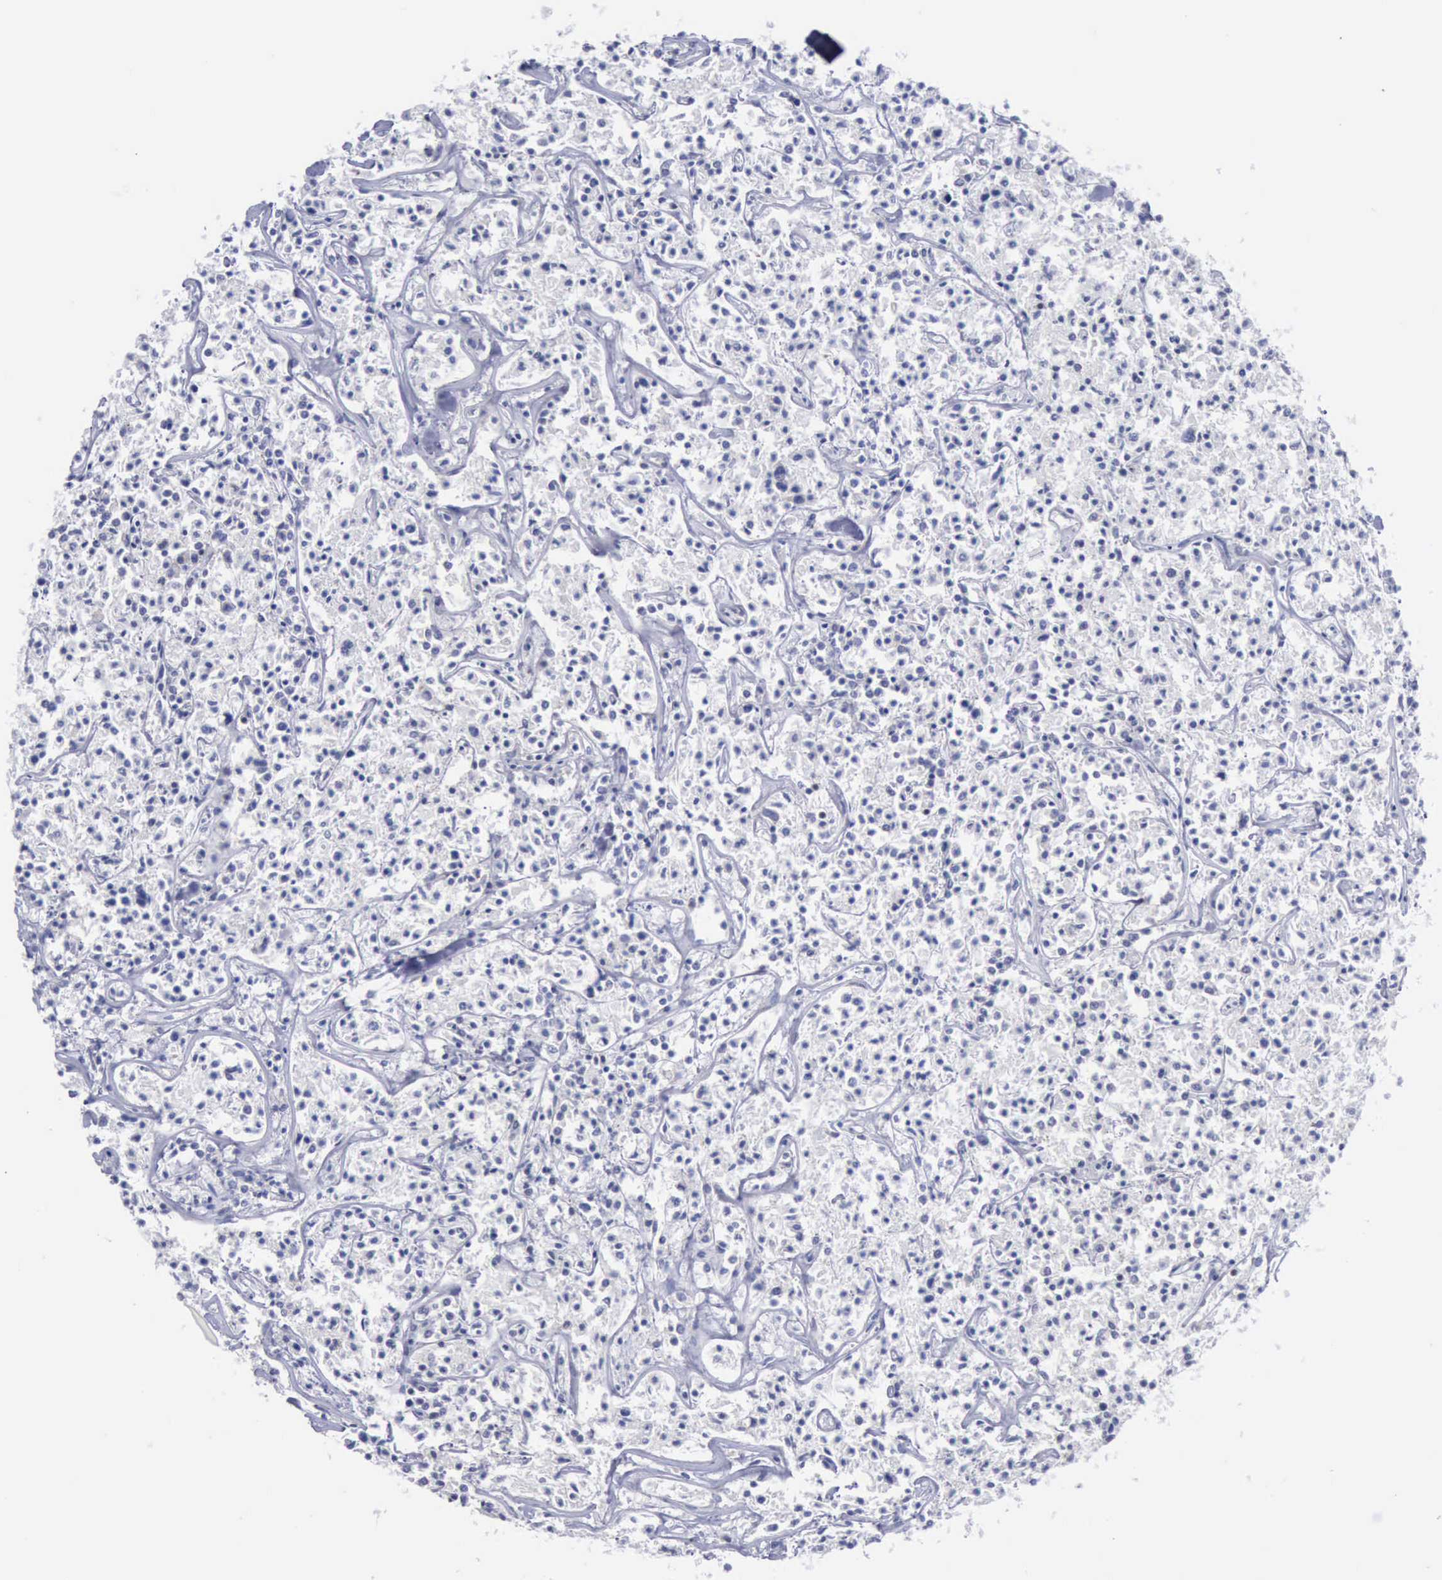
{"staining": {"intensity": "negative", "quantity": "none", "location": "none"}, "tissue": "lymphoma", "cell_type": "Tumor cells", "image_type": "cancer", "snomed": [{"axis": "morphology", "description": "Malignant lymphoma, non-Hodgkin's type, Low grade"}, {"axis": "topography", "description": "Small intestine"}], "caption": "This is a image of IHC staining of lymphoma, which shows no positivity in tumor cells.", "gene": "SATB2", "patient": {"sex": "female", "age": 59}}